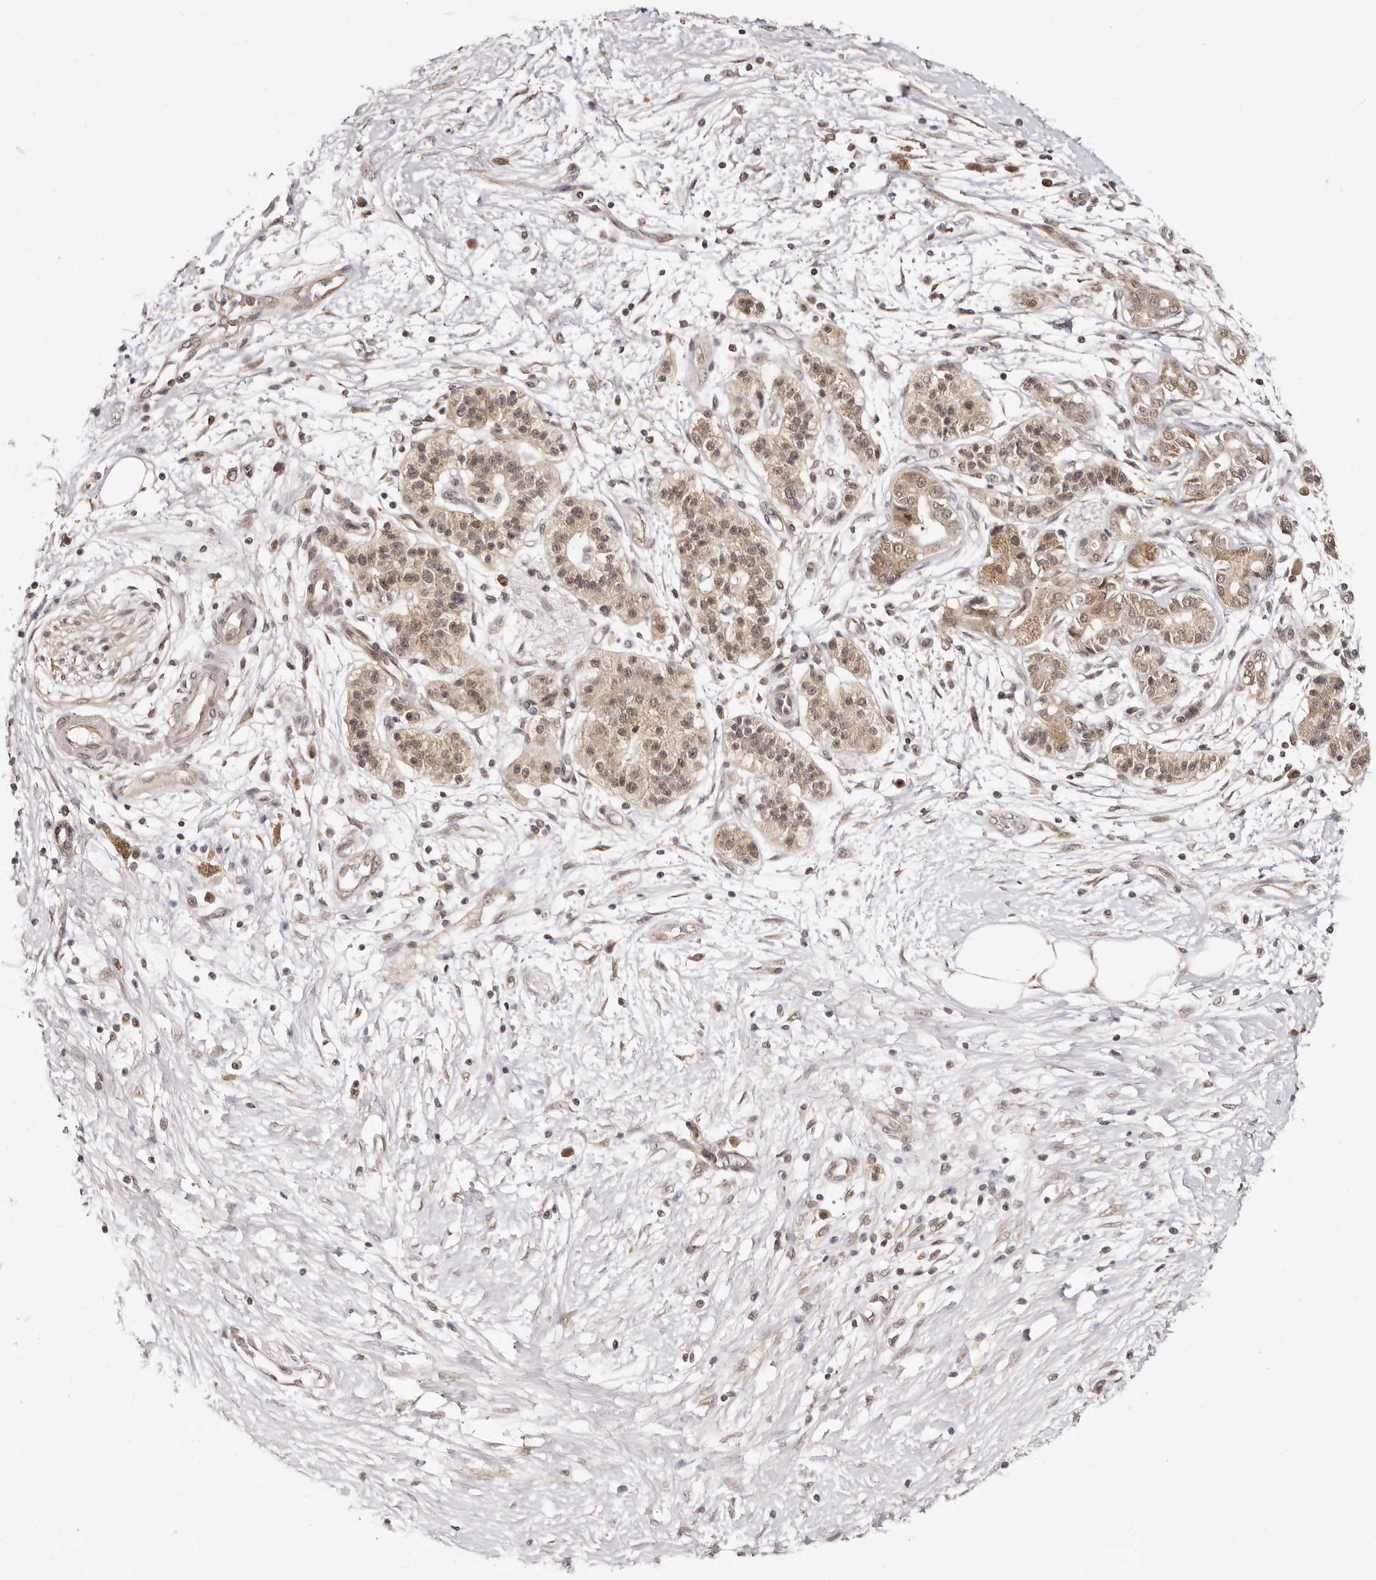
{"staining": {"intensity": "moderate", "quantity": ">75%", "location": "cytoplasmic/membranous,nuclear"}, "tissue": "pancreatic cancer", "cell_type": "Tumor cells", "image_type": "cancer", "snomed": [{"axis": "morphology", "description": "Adenocarcinoma, NOS"}, {"axis": "topography", "description": "Pancreas"}], "caption": "Human pancreatic adenocarcinoma stained with a protein marker demonstrates moderate staining in tumor cells.", "gene": "MED8", "patient": {"sex": "male", "age": 50}}